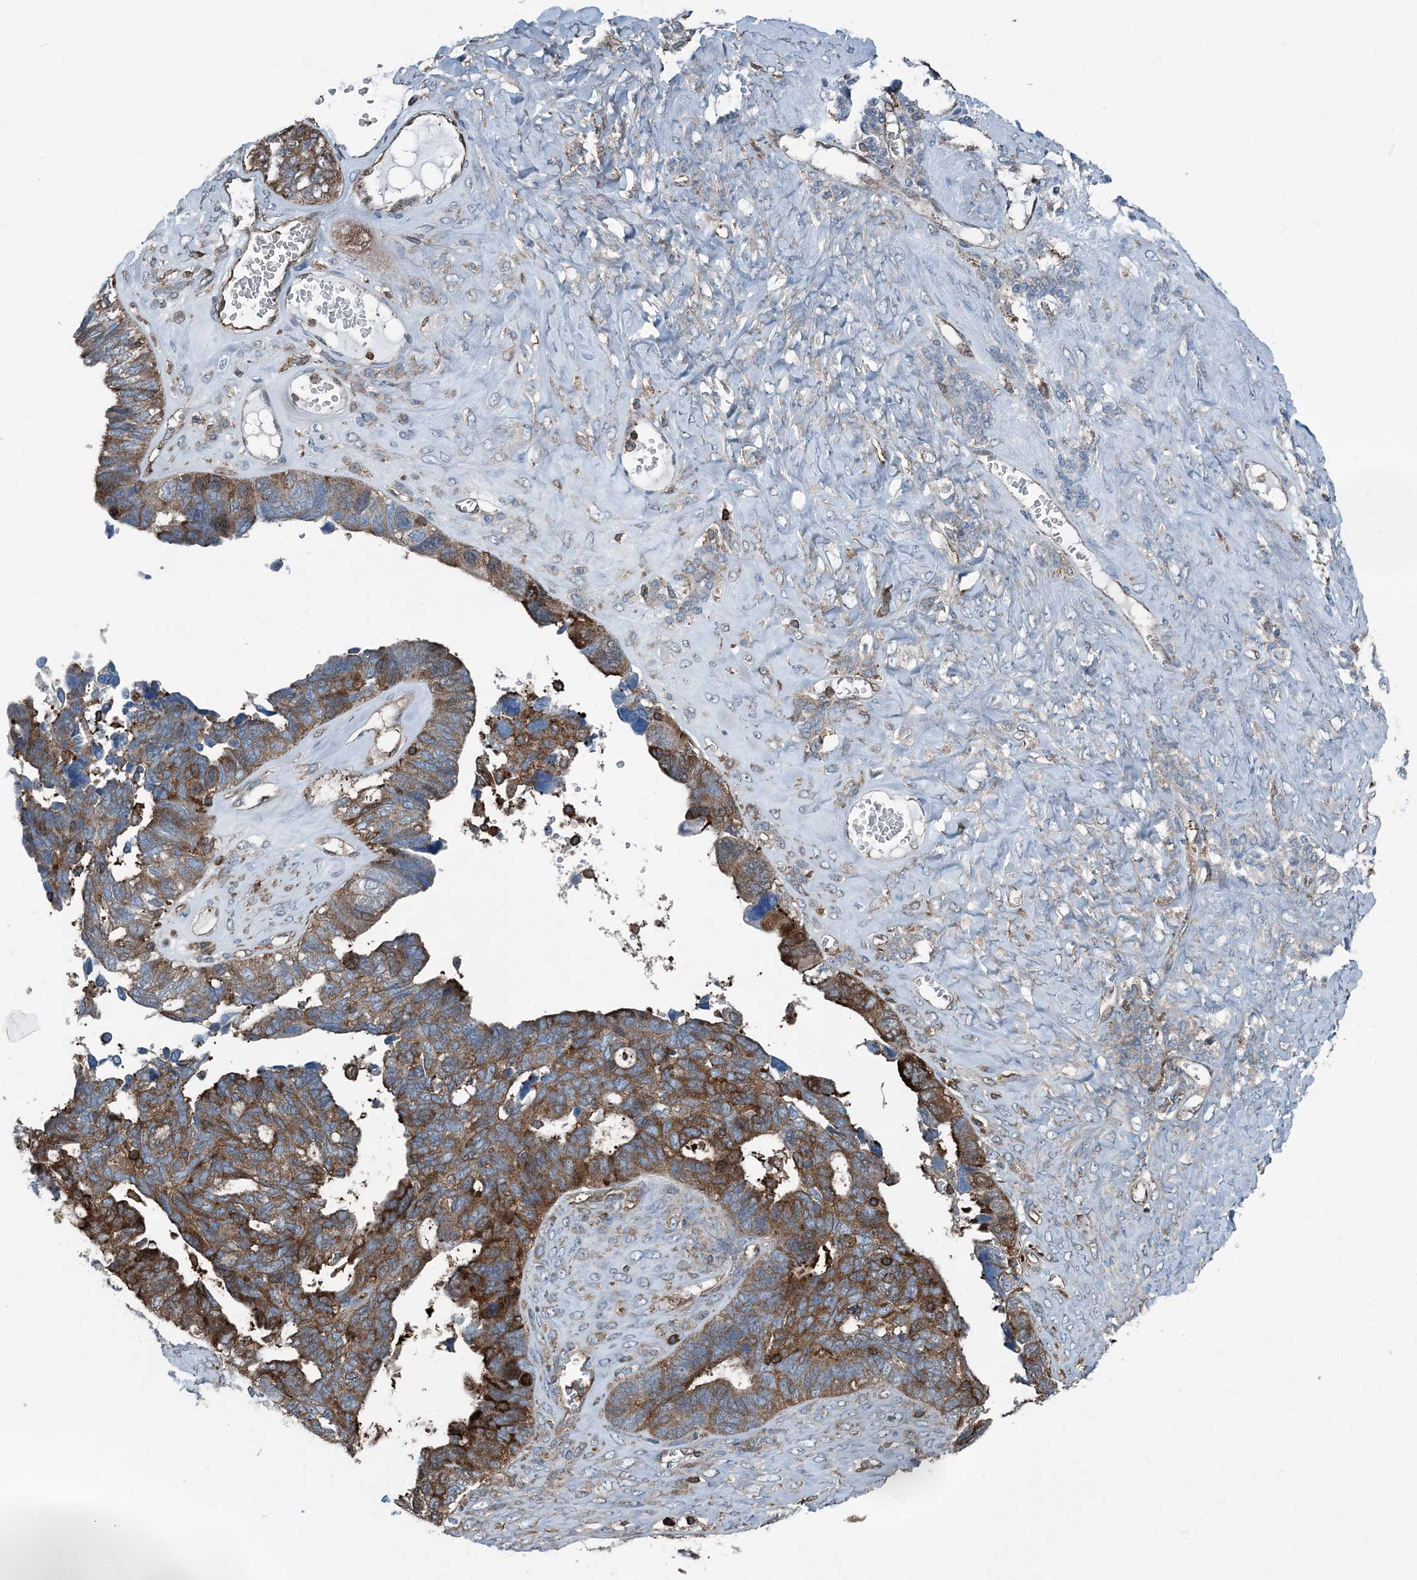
{"staining": {"intensity": "strong", "quantity": ">75%", "location": "cytoplasmic/membranous"}, "tissue": "ovarian cancer", "cell_type": "Tumor cells", "image_type": "cancer", "snomed": [{"axis": "morphology", "description": "Cystadenocarcinoma, serous, NOS"}, {"axis": "topography", "description": "Ovary"}], "caption": "Immunohistochemistry (IHC) of serous cystadenocarcinoma (ovarian) exhibits high levels of strong cytoplasmic/membranous expression in approximately >75% of tumor cells. (DAB IHC, brown staining for protein, blue staining for nuclei).", "gene": "CFL1", "patient": {"sex": "female", "age": 79}}